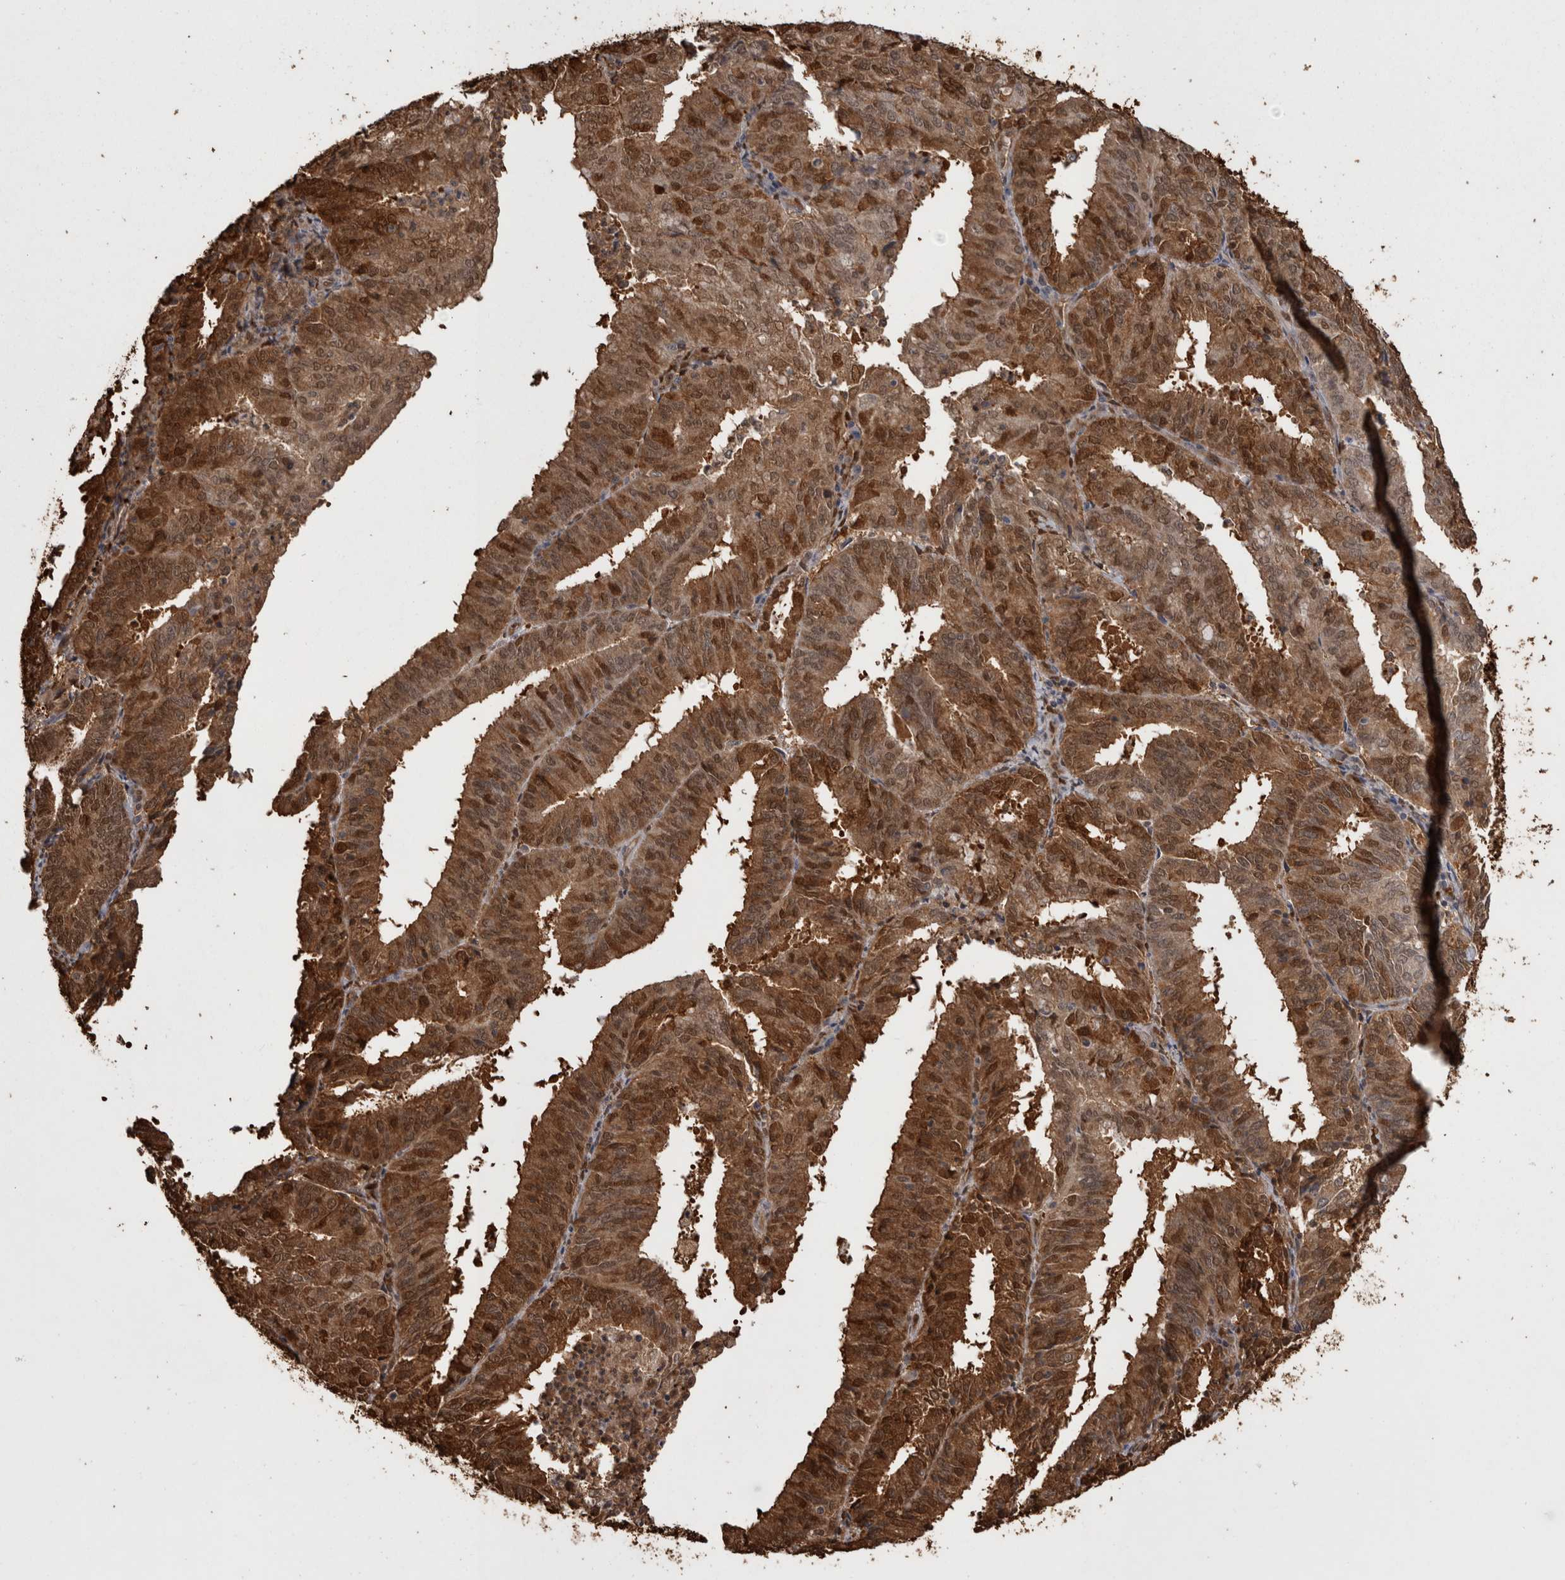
{"staining": {"intensity": "strong", "quantity": ">75%", "location": "cytoplasmic/membranous,nuclear"}, "tissue": "endometrial cancer", "cell_type": "Tumor cells", "image_type": "cancer", "snomed": [{"axis": "morphology", "description": "Adenocarcinoma, NOS"}, {"axis": "topography", "description": "Uterus"}], "caption": "Protein staining of endometrial cancer tissue reveals strong cytoplasmic/membranous and nuclear staining in about >75% of tumor cells.", "gene": "LXN", "patient": {"sex": "female", "age": 60}}